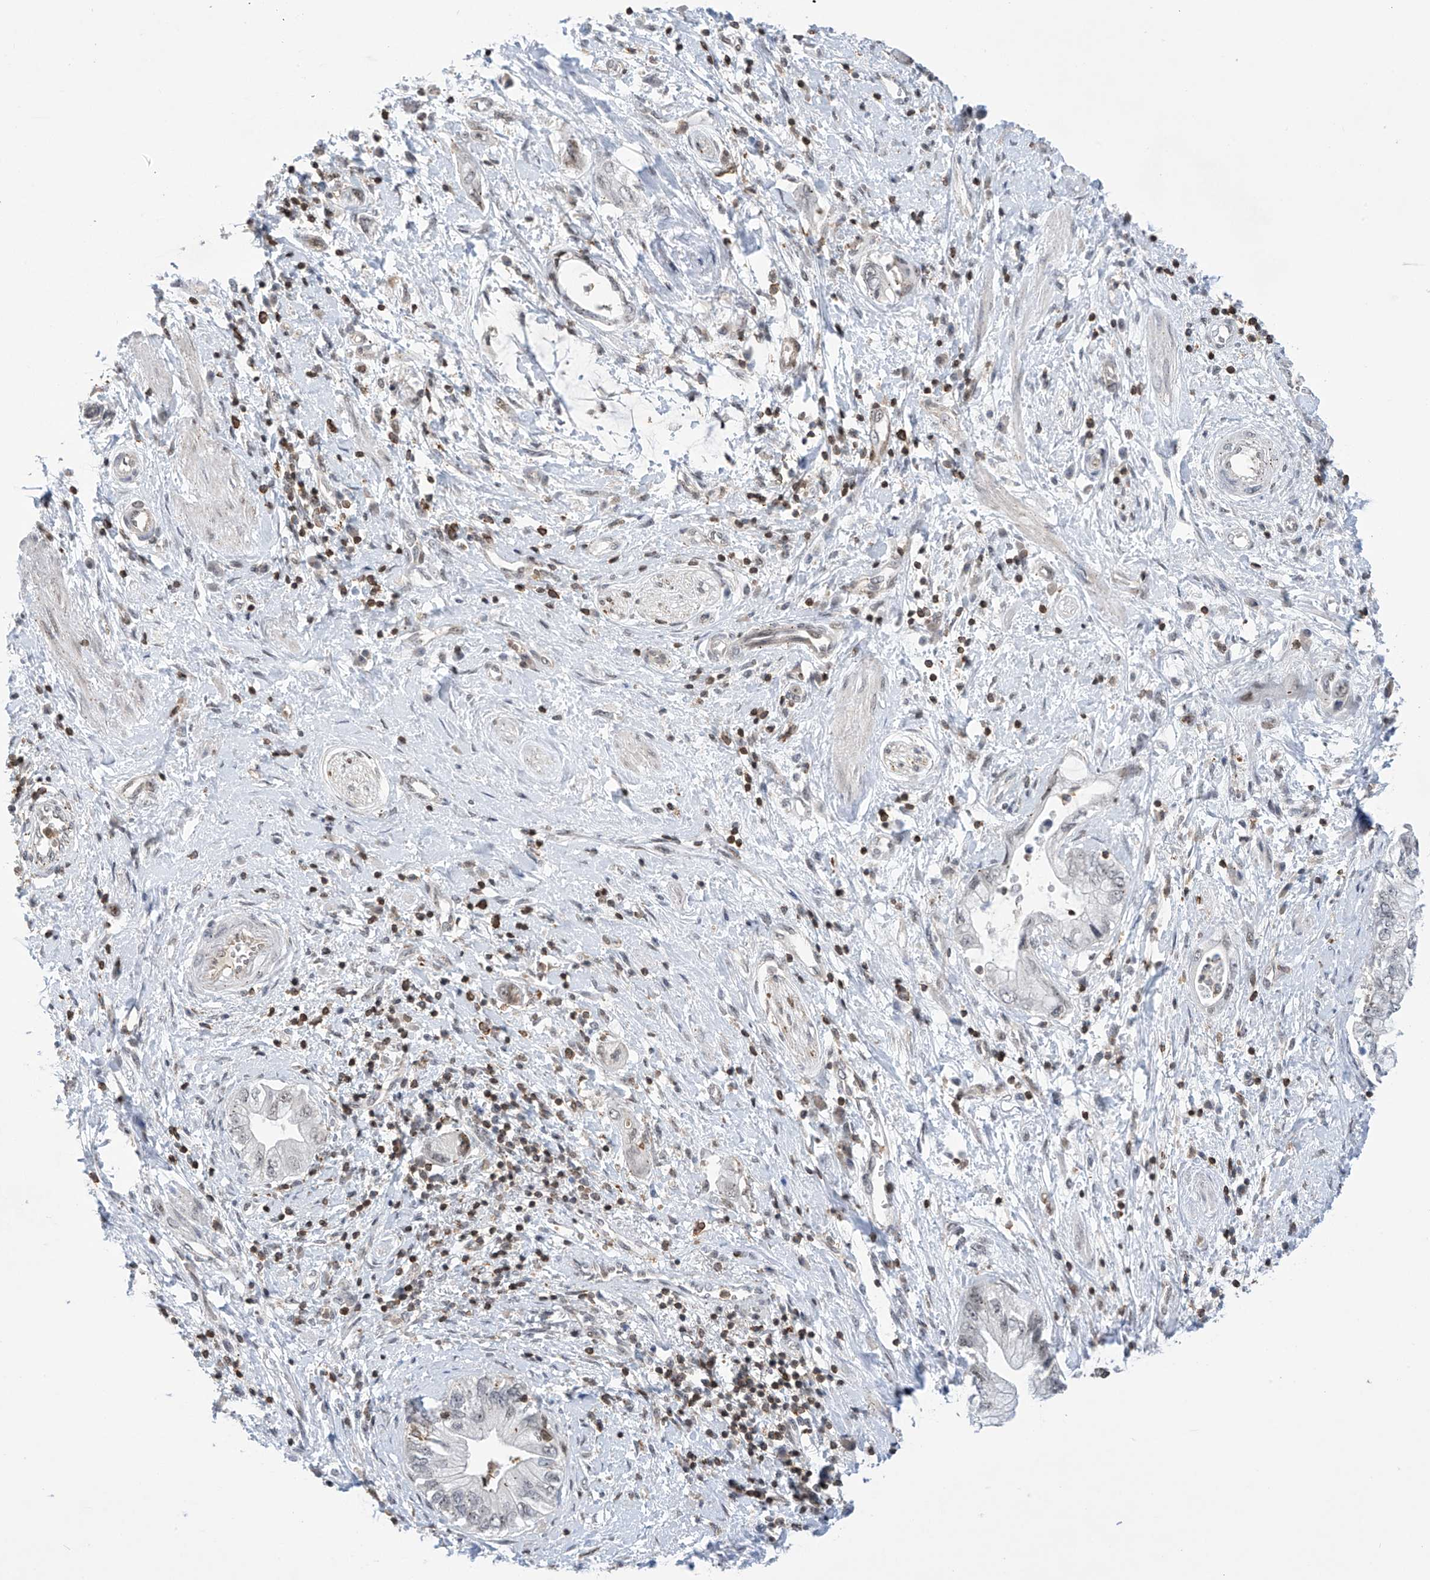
{"staining": {"intensity": "weak", "quantity": "<25%", "location": "nuclear"}, "tissue": "pancreatic cancer", "cell_type": "Tumor cells", "image_type": "cancer", "snomed": [{"axis": "morphology", "description": "Adenocarcinoma, NOS"}, {"axis": "topography", "description": "Pancreas"}], "caption": "The histopathology image exhibits no staining of tumor cells in pancreatic cancer (adenocarcinoma). (DAB (3,3'-diaminobenzidine) IHC, high magnification).", "gene": "MSL3", "patient": {"sex": "female", "age": 73}}